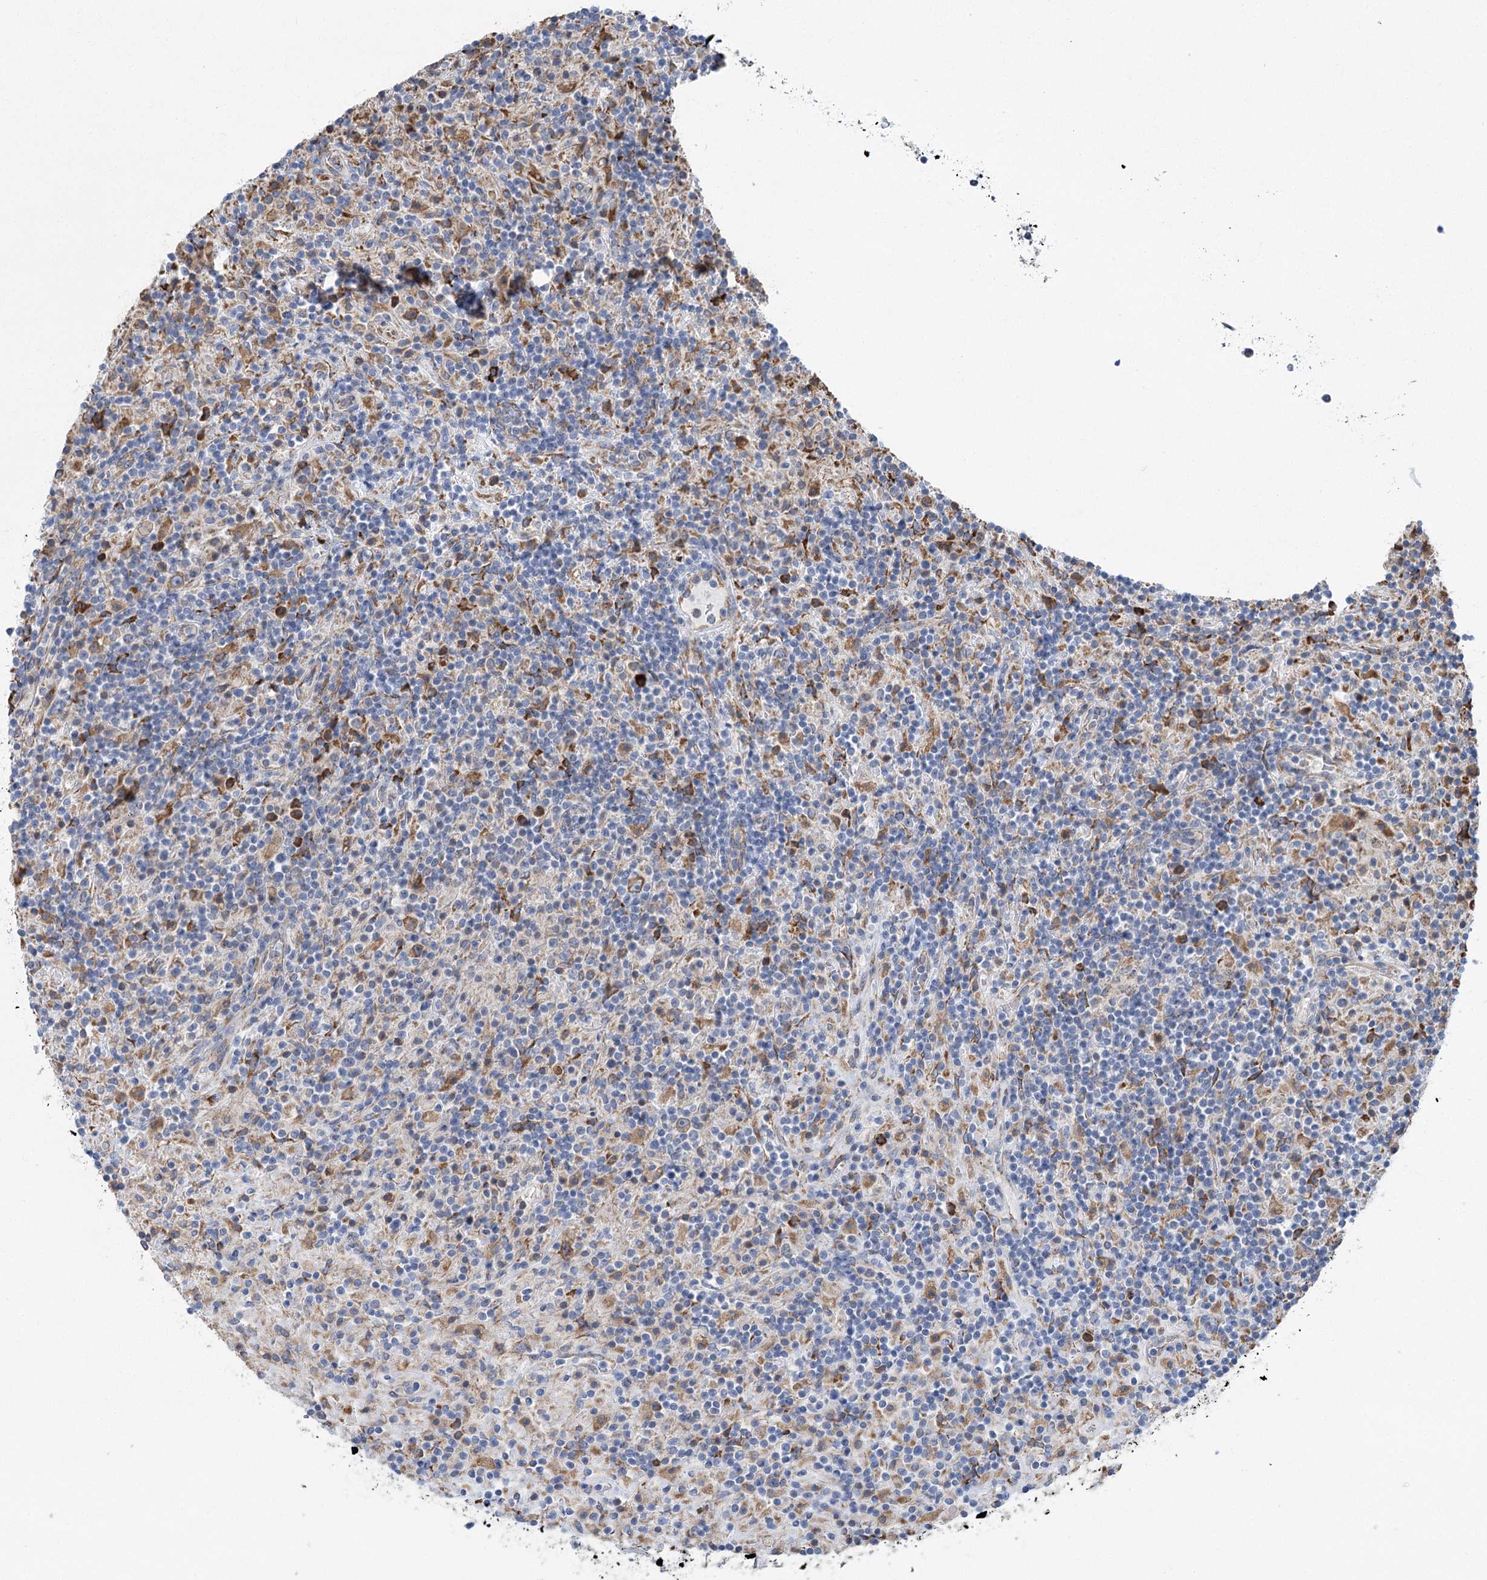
{"staining": {"intensity": "weak", "quantity": ">75%", "location": "cytoplasmic/membranous"}, "tissue": "lymphoma", "cell_type": "Tumor cells", "image_type": "cancer", "snomed": [{"axis": "morphology", "description": "Hodgkin's disease, NOS"}, {"axis": "topography", "description": "Lymph node"}], "caption": "A brown stain labels weak cytoplasmic/membranous staining of a protein in human lymphoma tumor cells.", "gene": "METTL24", "patient": {"sex": "male", "age": 70}}